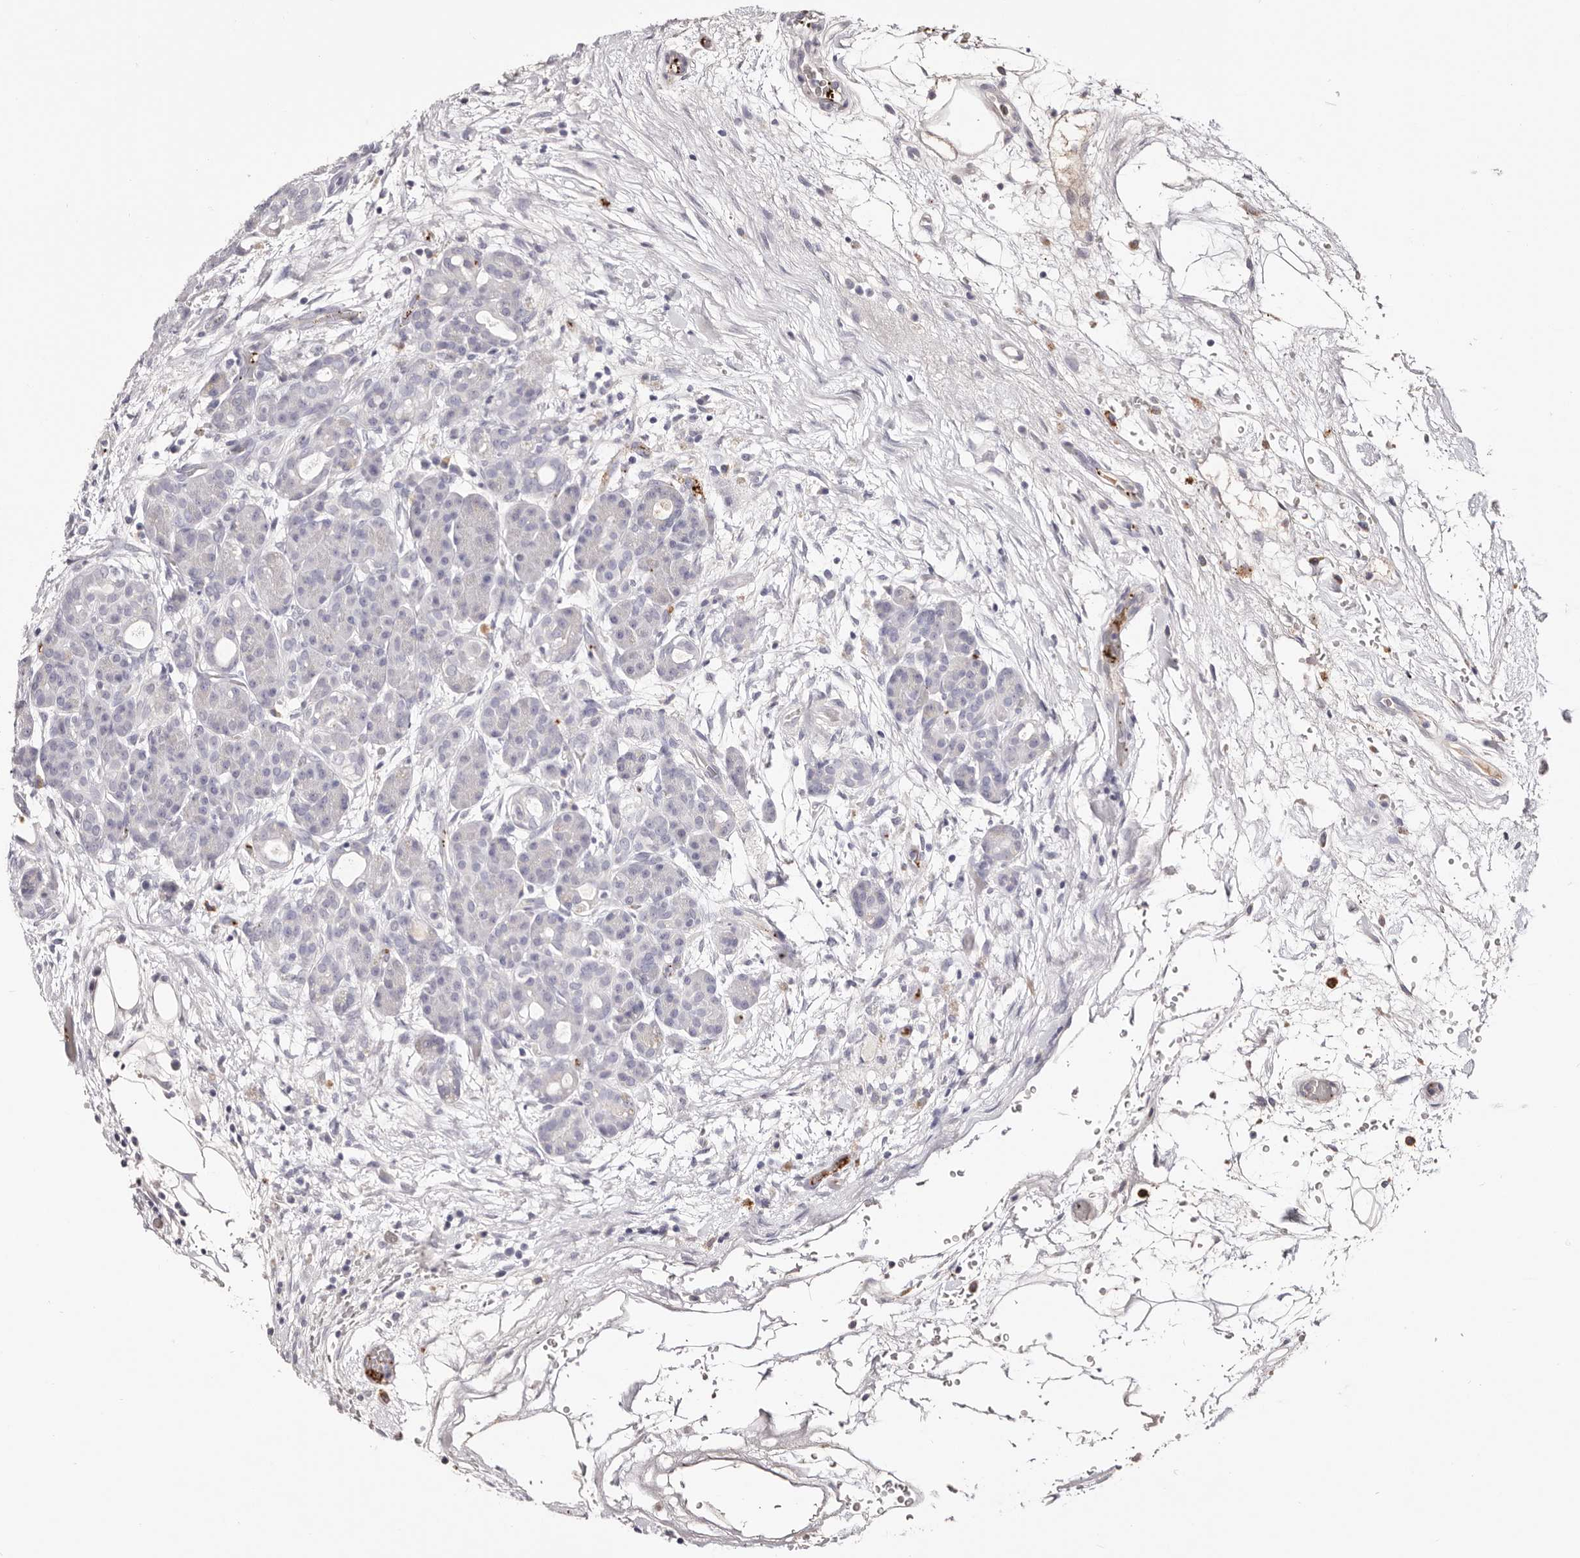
{"staining": {"intensity": "negative", "quantity": "none", "location": "none"}, "tissue": "pancreas", "cell_type": "Exocrine glandular cells", "image_type": "normal", "snomed": [{"axis": "morphology", "description": "Normal tissue, NOS"}, {"axis": "topography", "description": "Pancreas"}], "caption": "DAB (3,3'-diaminobenzidine) immunohistochemical staining of normal human pancreas demonstrates no significant positivity in exocrine glandular cells. (DAB immunohistochemistry (IHC) visualized using brightfield microscopy, high magnification).", "gene": "PF4", "patient": {"sex": "male", "age": 63}}